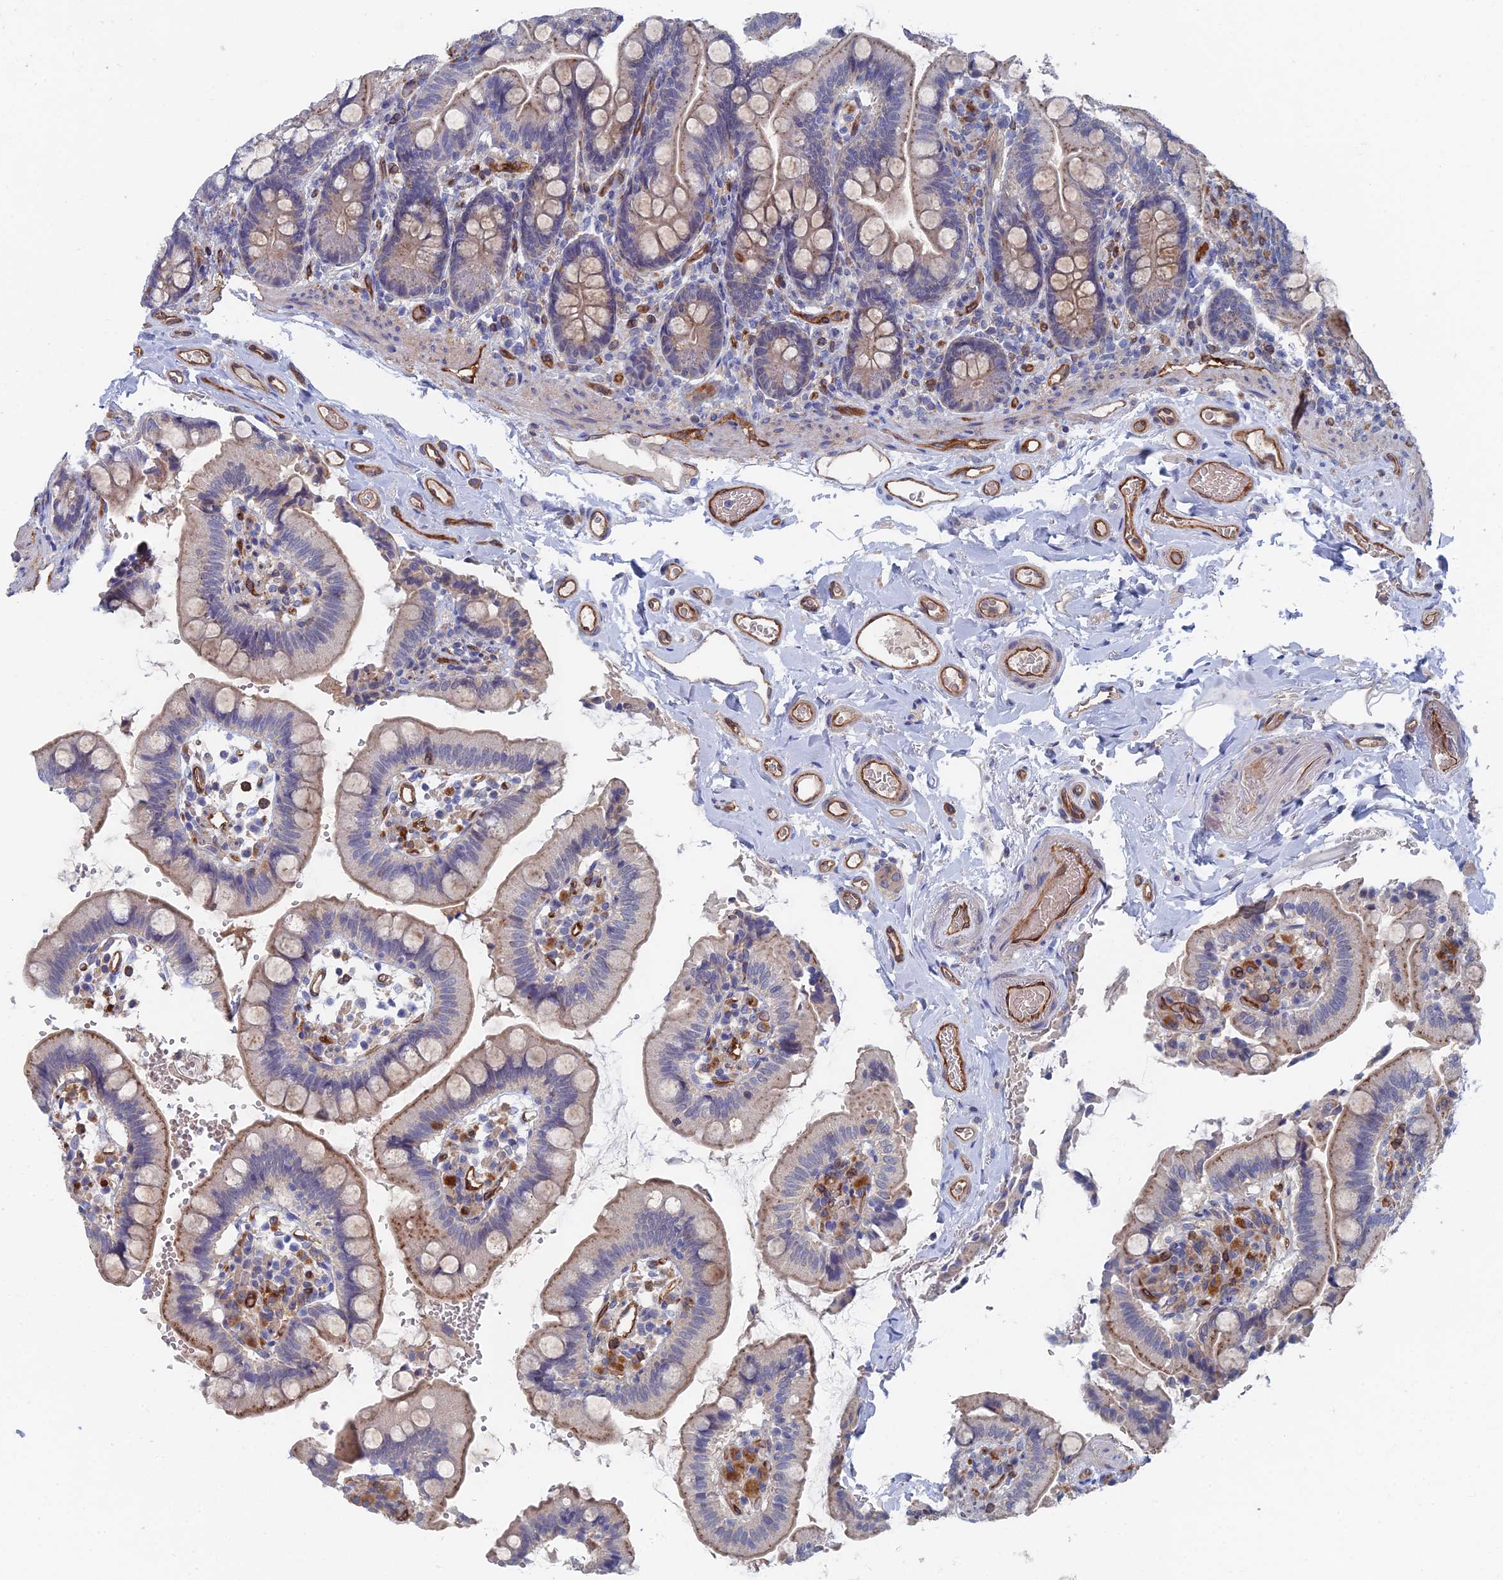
{"staining": {"intensity": "weak", "quantity": "25%-75%", "location": "cytoplasmic/membranous"}, "tissue": "small intestine", "cell_type": "Glandular cells", "image_type": "normal", "snomed": [{"axis": "morphology", "description": "Normal tissue, NOS"}, {"axis": "topography", "description": "Small intestine"}], "caption": "Protein analysis of benign small intestine displays weak cytoplasmic/membranous positivity in about 25%-75% of glandular cells. The staining was performed using DAB (3,3'-diaminobenzidine), with brown indicating positive protein expression. Nuclei are stained blue with hematoxylin.", "gene": "ARAP3", "patient": {"sex": "female", "age": 64}}